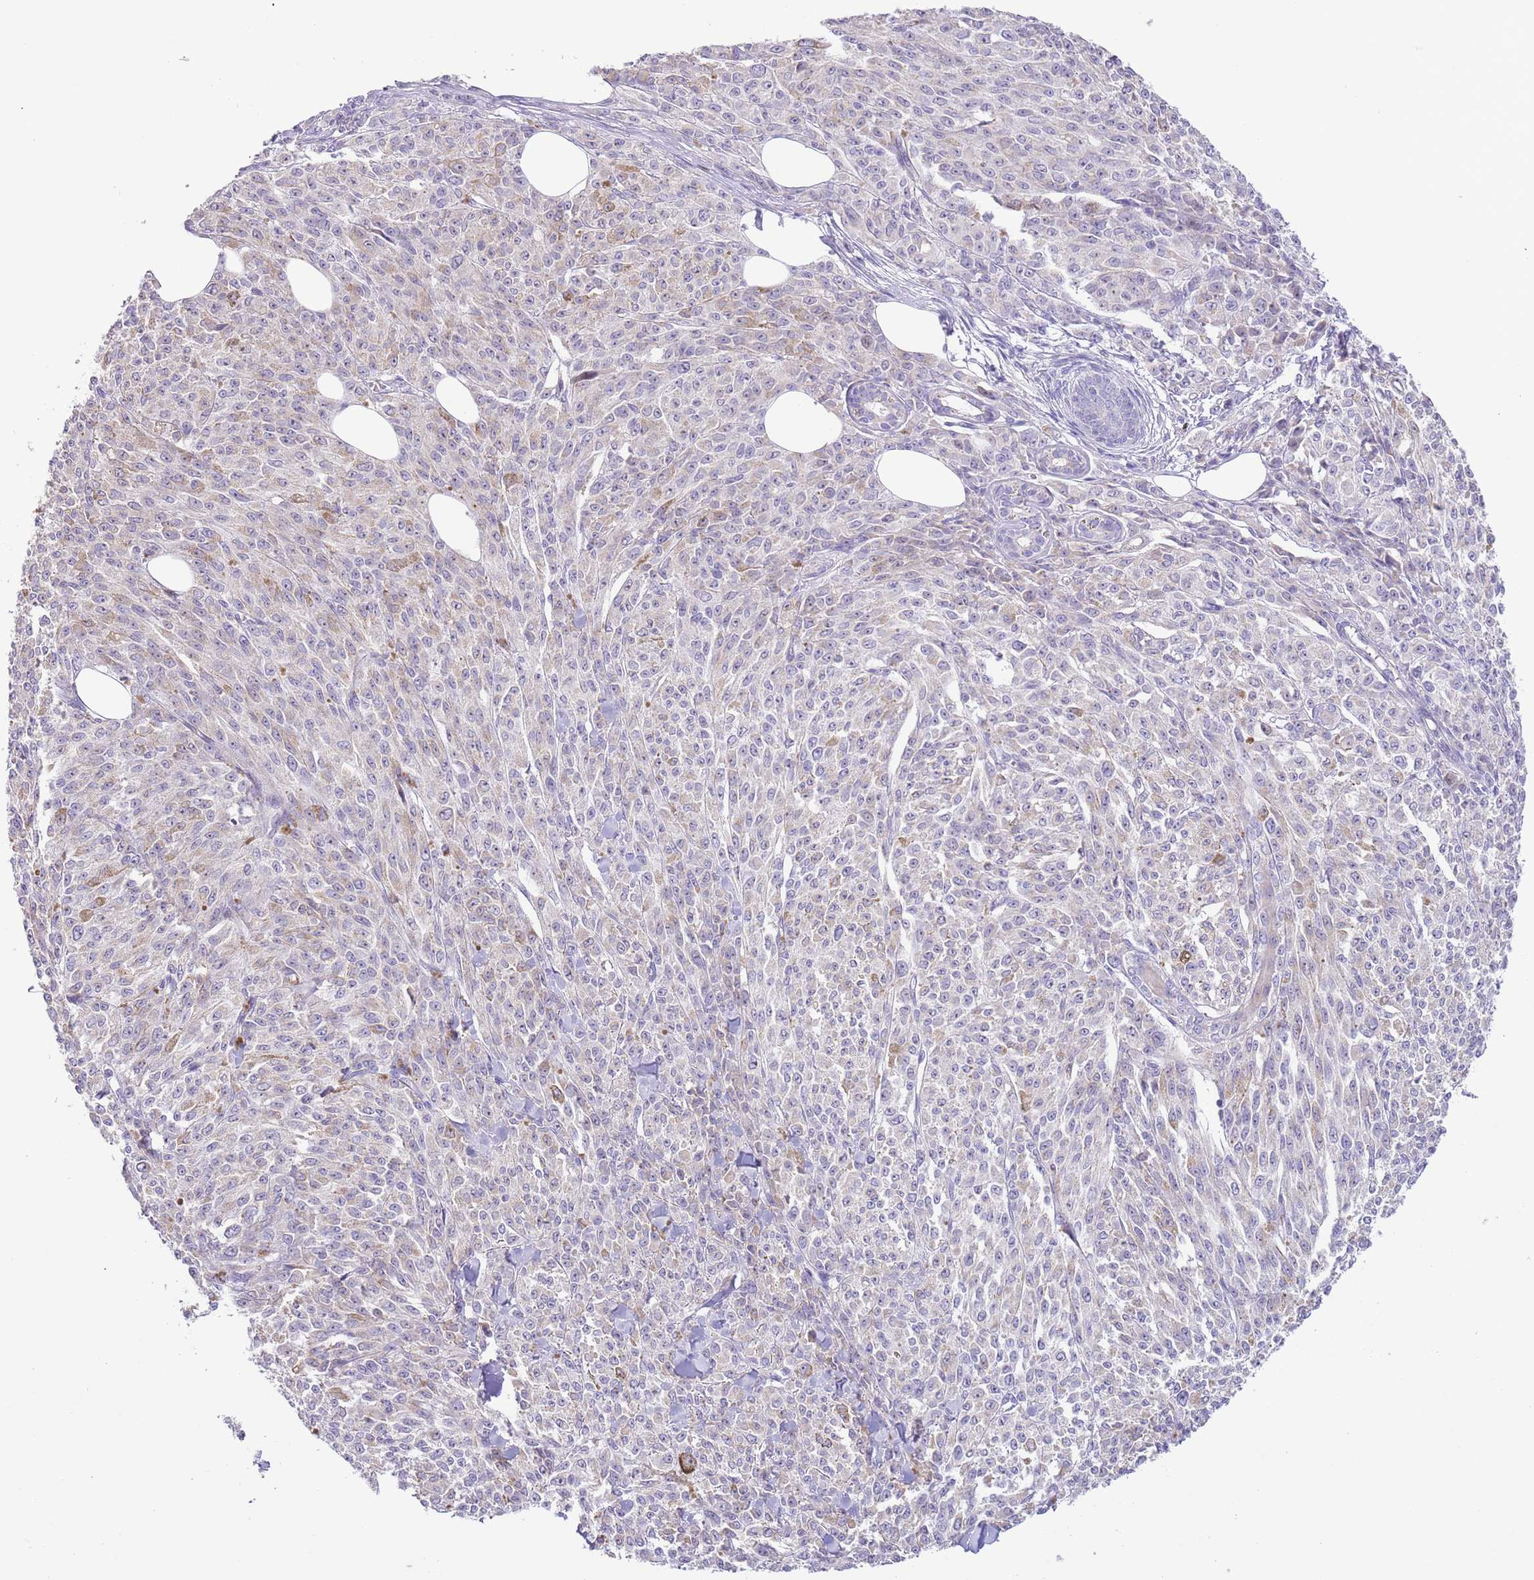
{"staining": {"intensity": "moderate", "quantity": "<25%", "location": "cytoplasmic/membranous"}, "tissue": "melanoma", "cell_type": "Tumor cells", "image_type": "cancer", "snomed": [{"axis": "morphology", "description": "Malignant melanoma, NOS"}, {"axis": "topography", "description": "Skin"}], "caption": "This micrograph exhibits melanoma stained with immunohistochemistry (IHC) to label a protein in brown. The cytoplasmic/membranous of tumor cells show moderate positivity for the protein. Nuclei are counter-stained blue.", "gene": "AP1S2", "patient": {"sex": "female", "age": 52}}